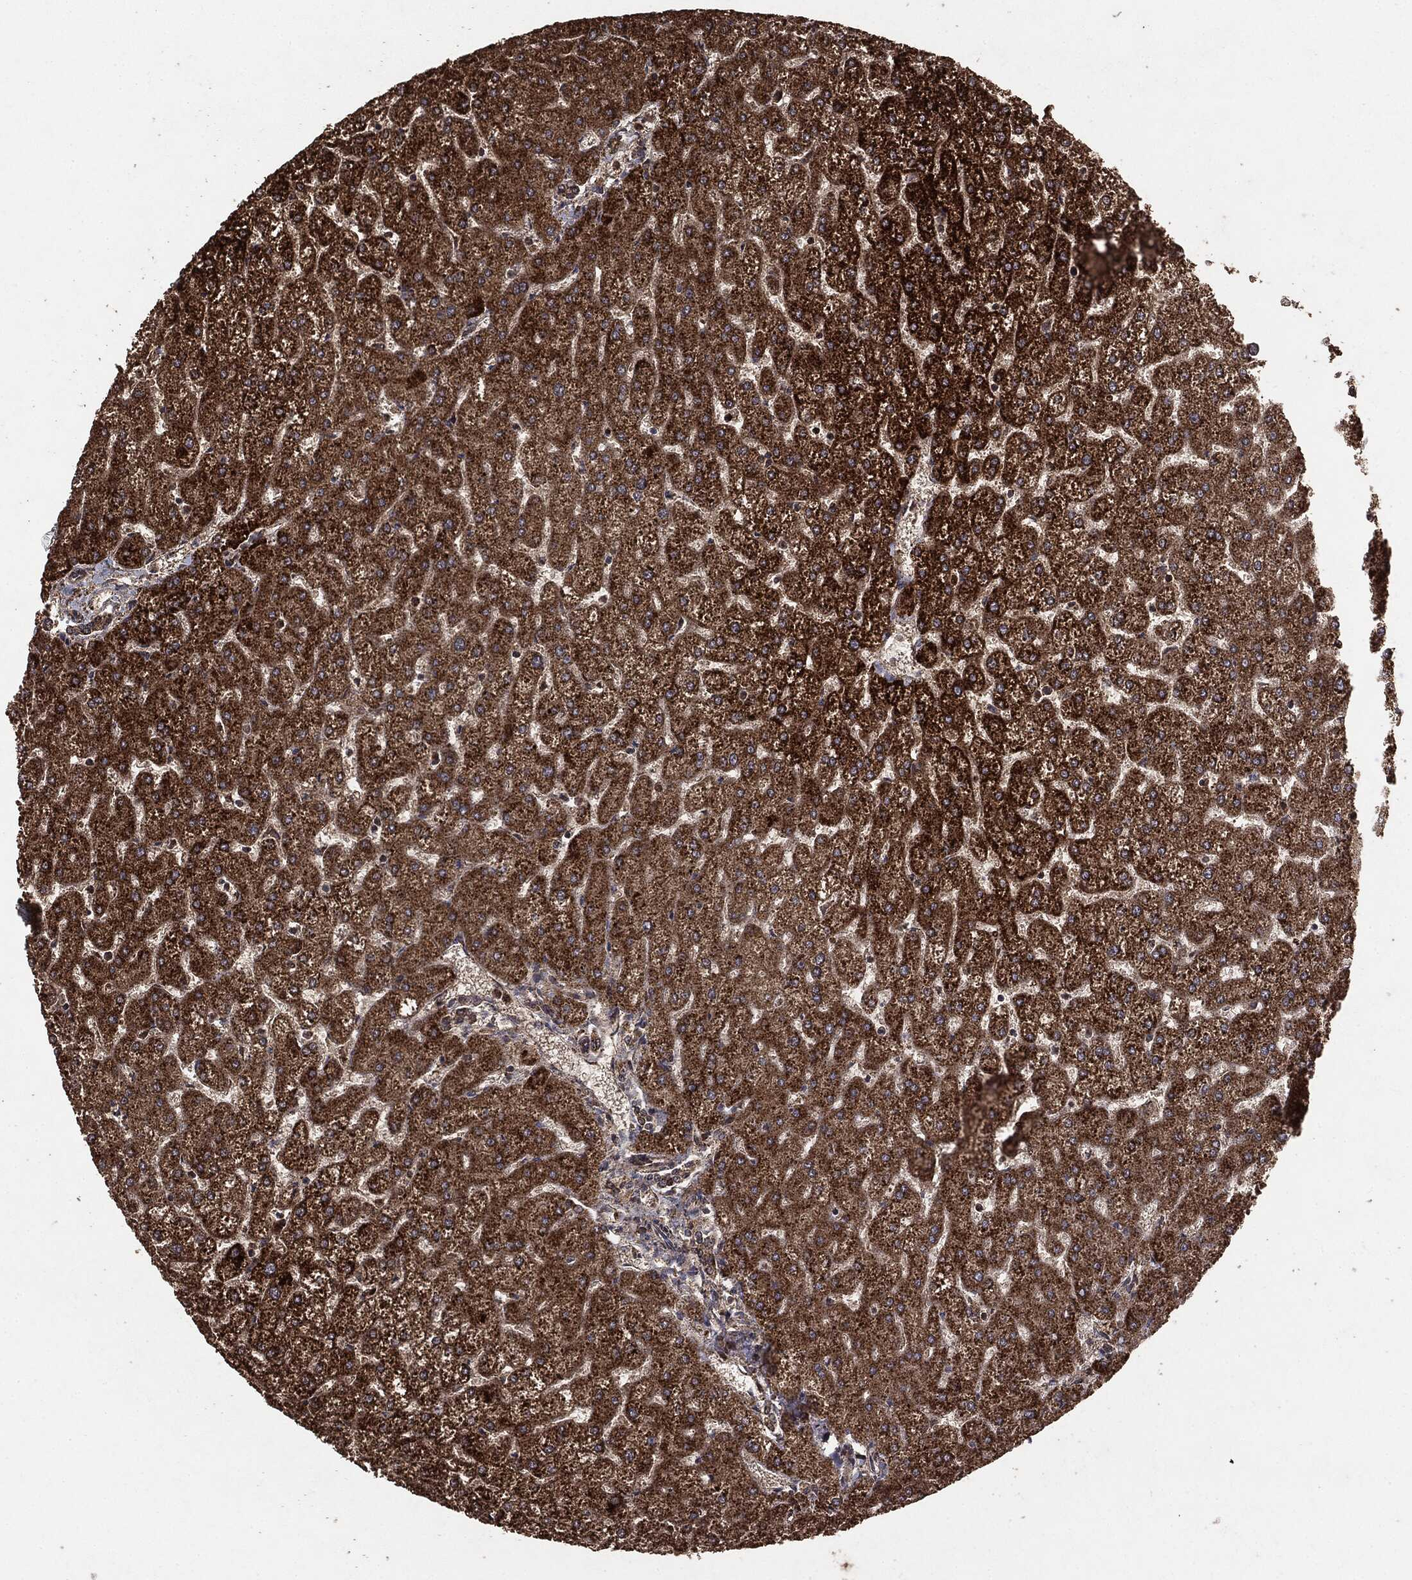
{"staining": {"intensity": "weak", "quantity": ">75%", "location": "cytoplasmic/membranous"}, "tissue": "liver", "cell_type": "Cholangiocytes", "image_type": "normal", "snomed": [{"axis": "morphology", "description": "Normal tissue, NOS"}, {"axis": "topography", "description": "Liver"}], "caption": "IHC image of benign liver: liver stained using immunohistochemistry (IHC) shows low levels of weak protein expression localized specifically in the cytoplasmic/membranous of cholangiocytes, appearing as a cytoplasmic/membranous brown color.", "gene": "MTOR", "patient": {"sex": "female", "age": 32}}